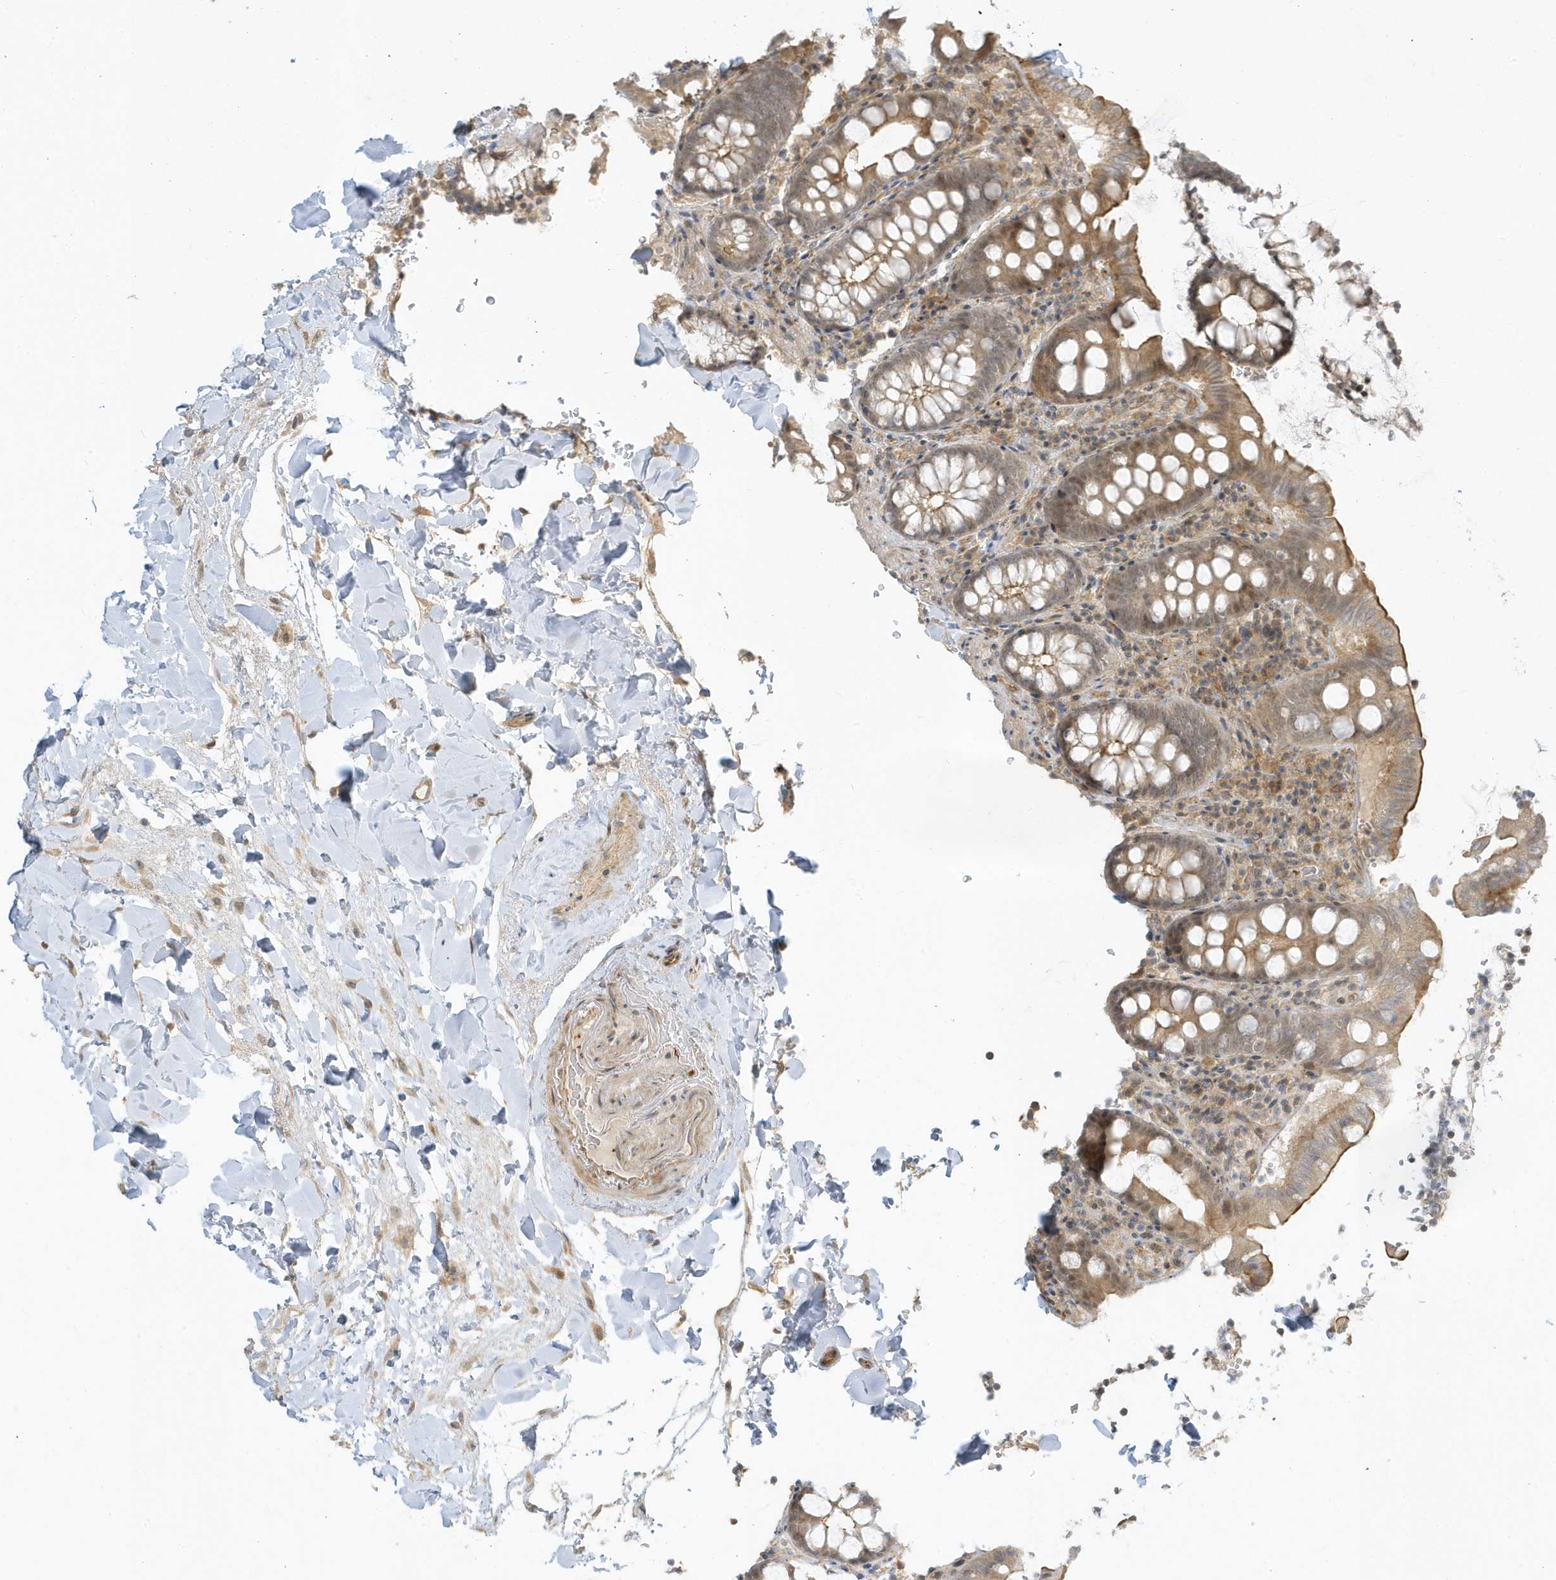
{"staining": {"intensity": "moderate", "quantity": ">75%", "location": "cytoplasmic/membranous"}, "tissue": "colon", "cell_type": "Endothelial cells", "image_type": "normal", "snomed": [{"axis": "morphology", "description": "Normal tissue, NOS"}, {"axis": "topography", "description": "Colon"}], "caption": "Immunohistochemical staining of benign human colon displays medium levels of moderate cytoplasmic/membranous positivity in approximately >75% of endothelial cells. The staining was performed using DAB (3,3'-diaminobenzidine), with brown indicating positive protein expression. Nuclei are stained blue with hematoxylin.", "gene": "ZBTB8A", "patient": {"sex": "female", "age": 79}}